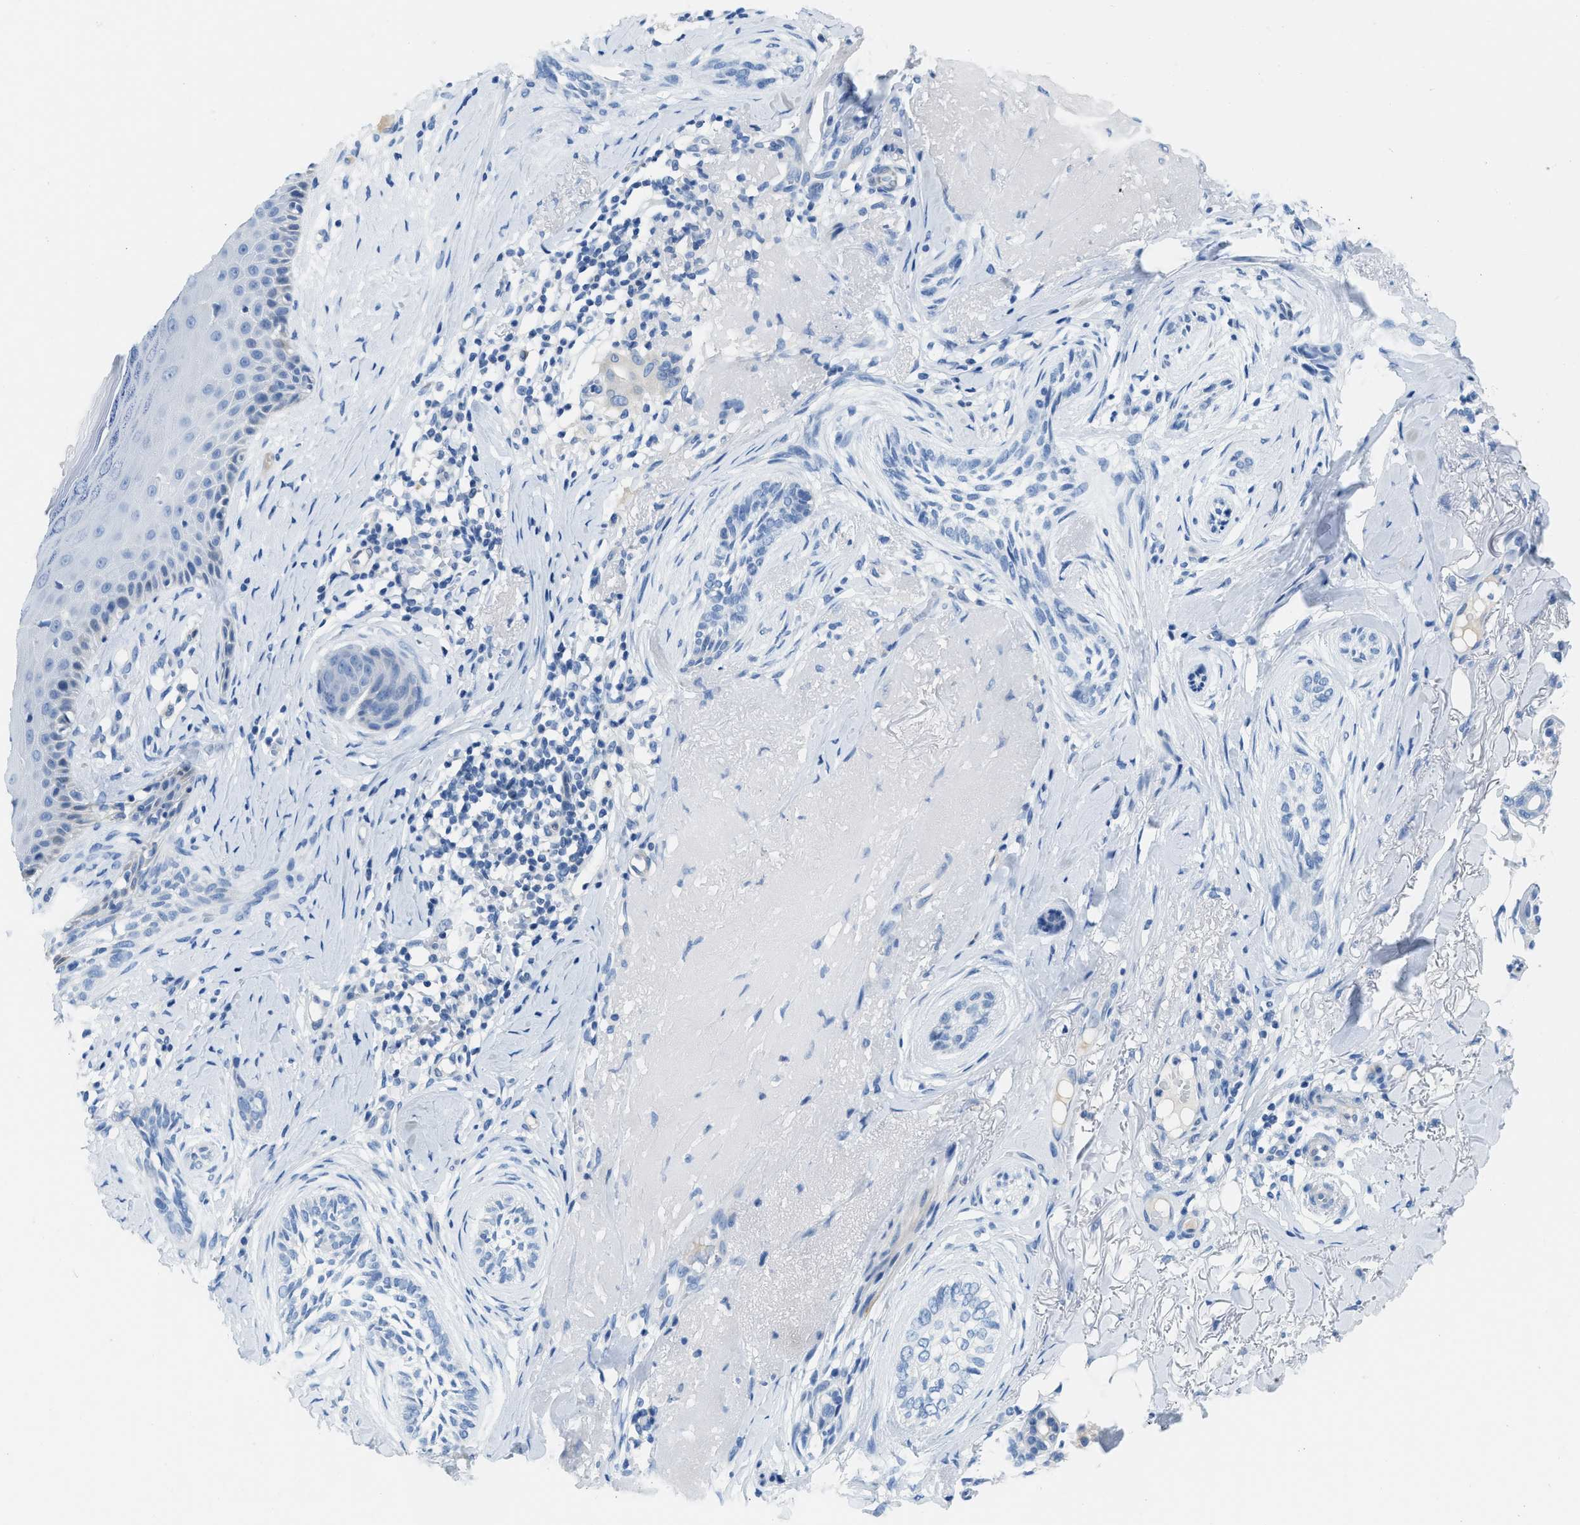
{"staining": {"intensity": "negative", "quantity": "none", "location": "none"}, "tissue": "skin cancer", "cell_type": "Tumor cells", "image_type": "cancer", "snomed": [{"axis": "morphology", "description": "Basal cell carcinoma"}, {"axis": "topography", "description": "Skin"}], "caption": "The histopathology image reveals no significant positivity in tumor cells of basal cell carcinoma (skin).", "gene": "NKAIN3", "patient": {"sex": "female", "age": 88}}